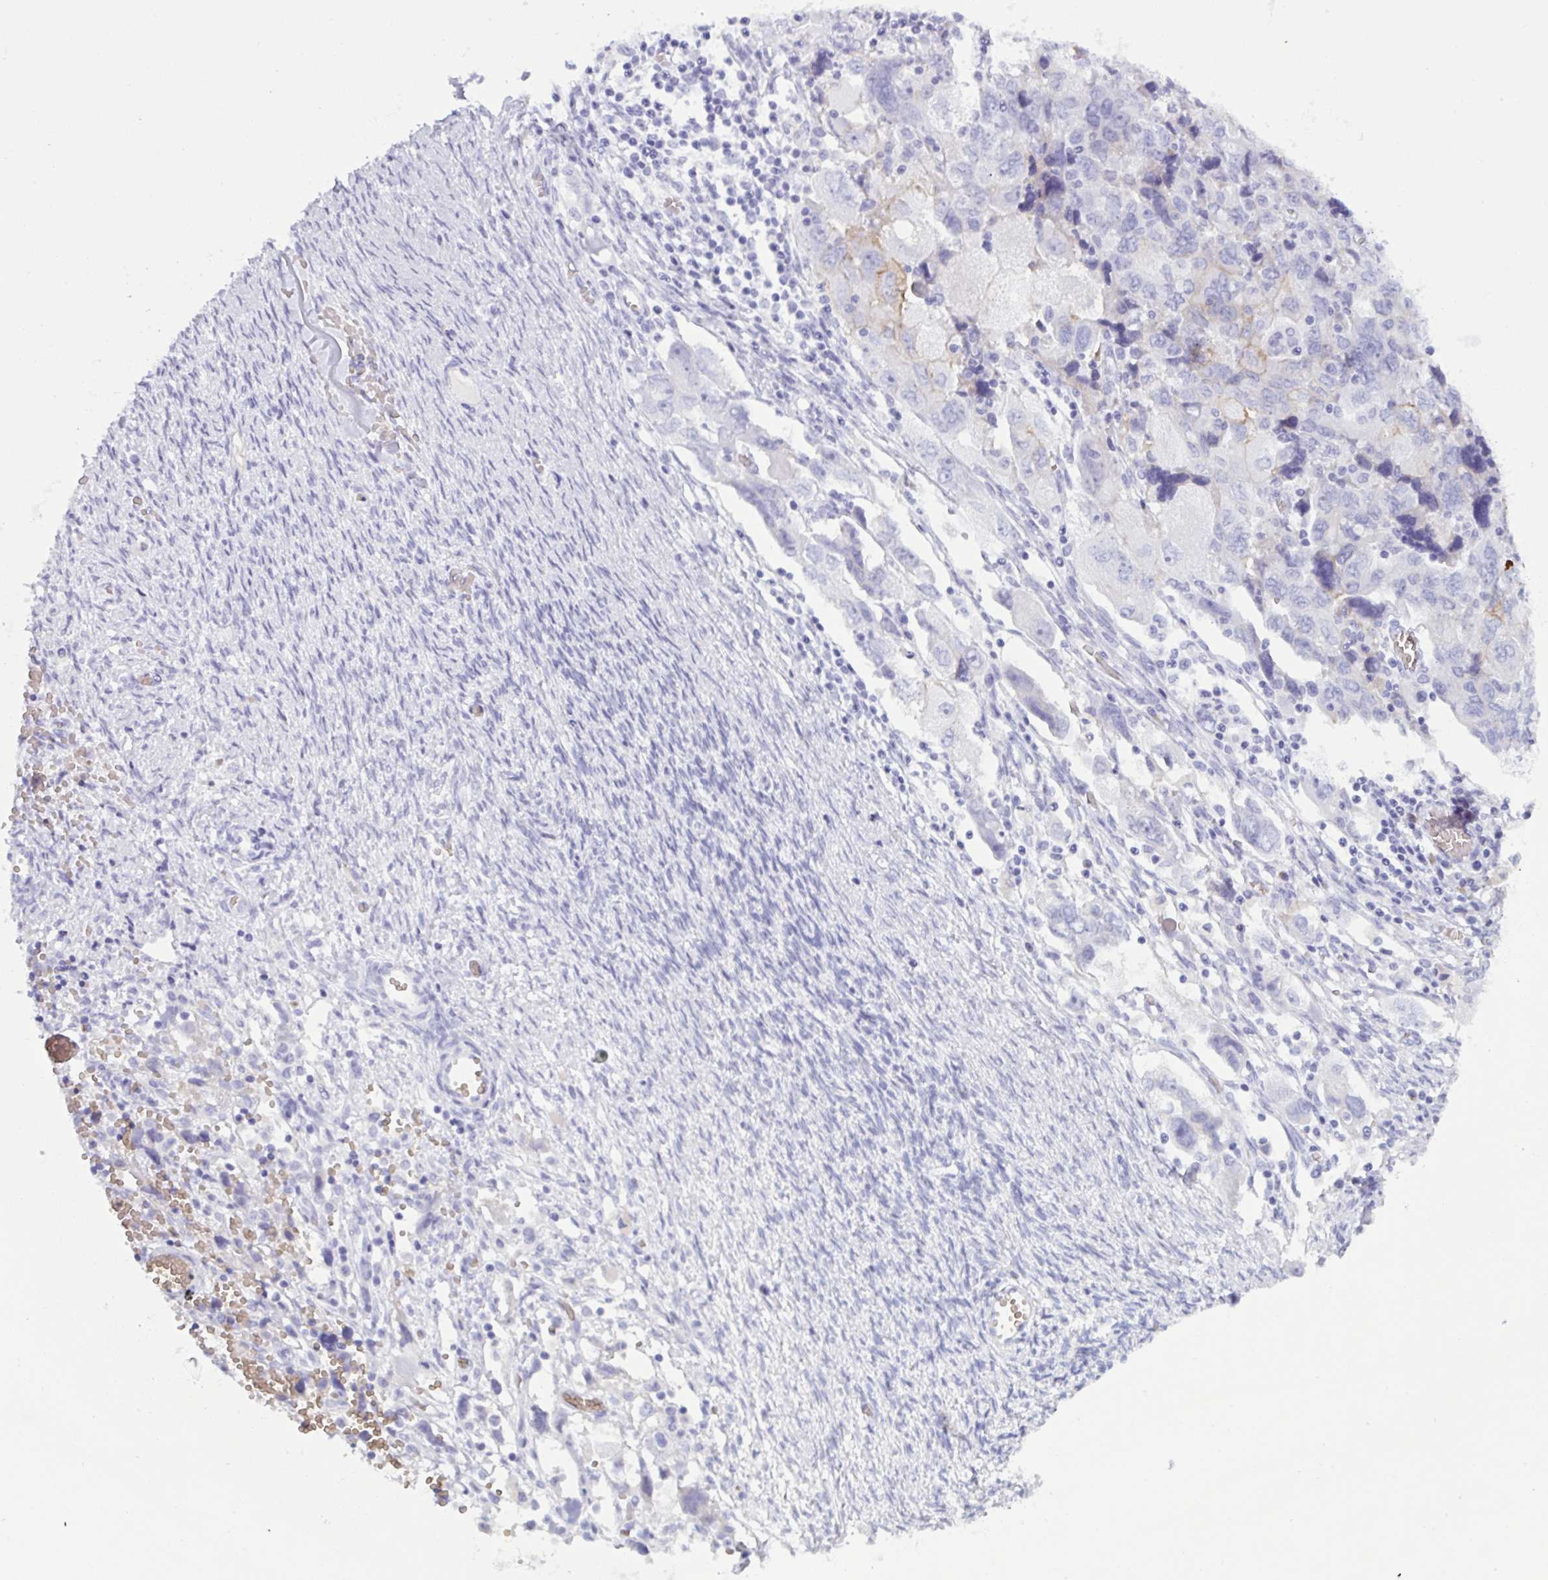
{"staining": {"intensity": "negative", "quantity": "none", "location": "none"}, "tissue": "ovarian cancer", "cell_type": "Tumor cells", "image_type": "cancer", "snomed": [{"axis": "morphology", "description": "Carcinoma, NOS"}, {"axis": "morphology", "description": "Cystadenocarcinoma, serous, NOS"}, {"axis": "topography", "description": "Ovary"}], "caption": "An IHC micrograph of serous cystadenocarcinoma (ovarian) is shown. There is no staining in tumor cells of serous cystadenocarcinoma (ovarian). (DAB immunohistochemistry, high magnification).", "gene": "SLC2A1", "patient": {"sex": "female", "age": 69}}